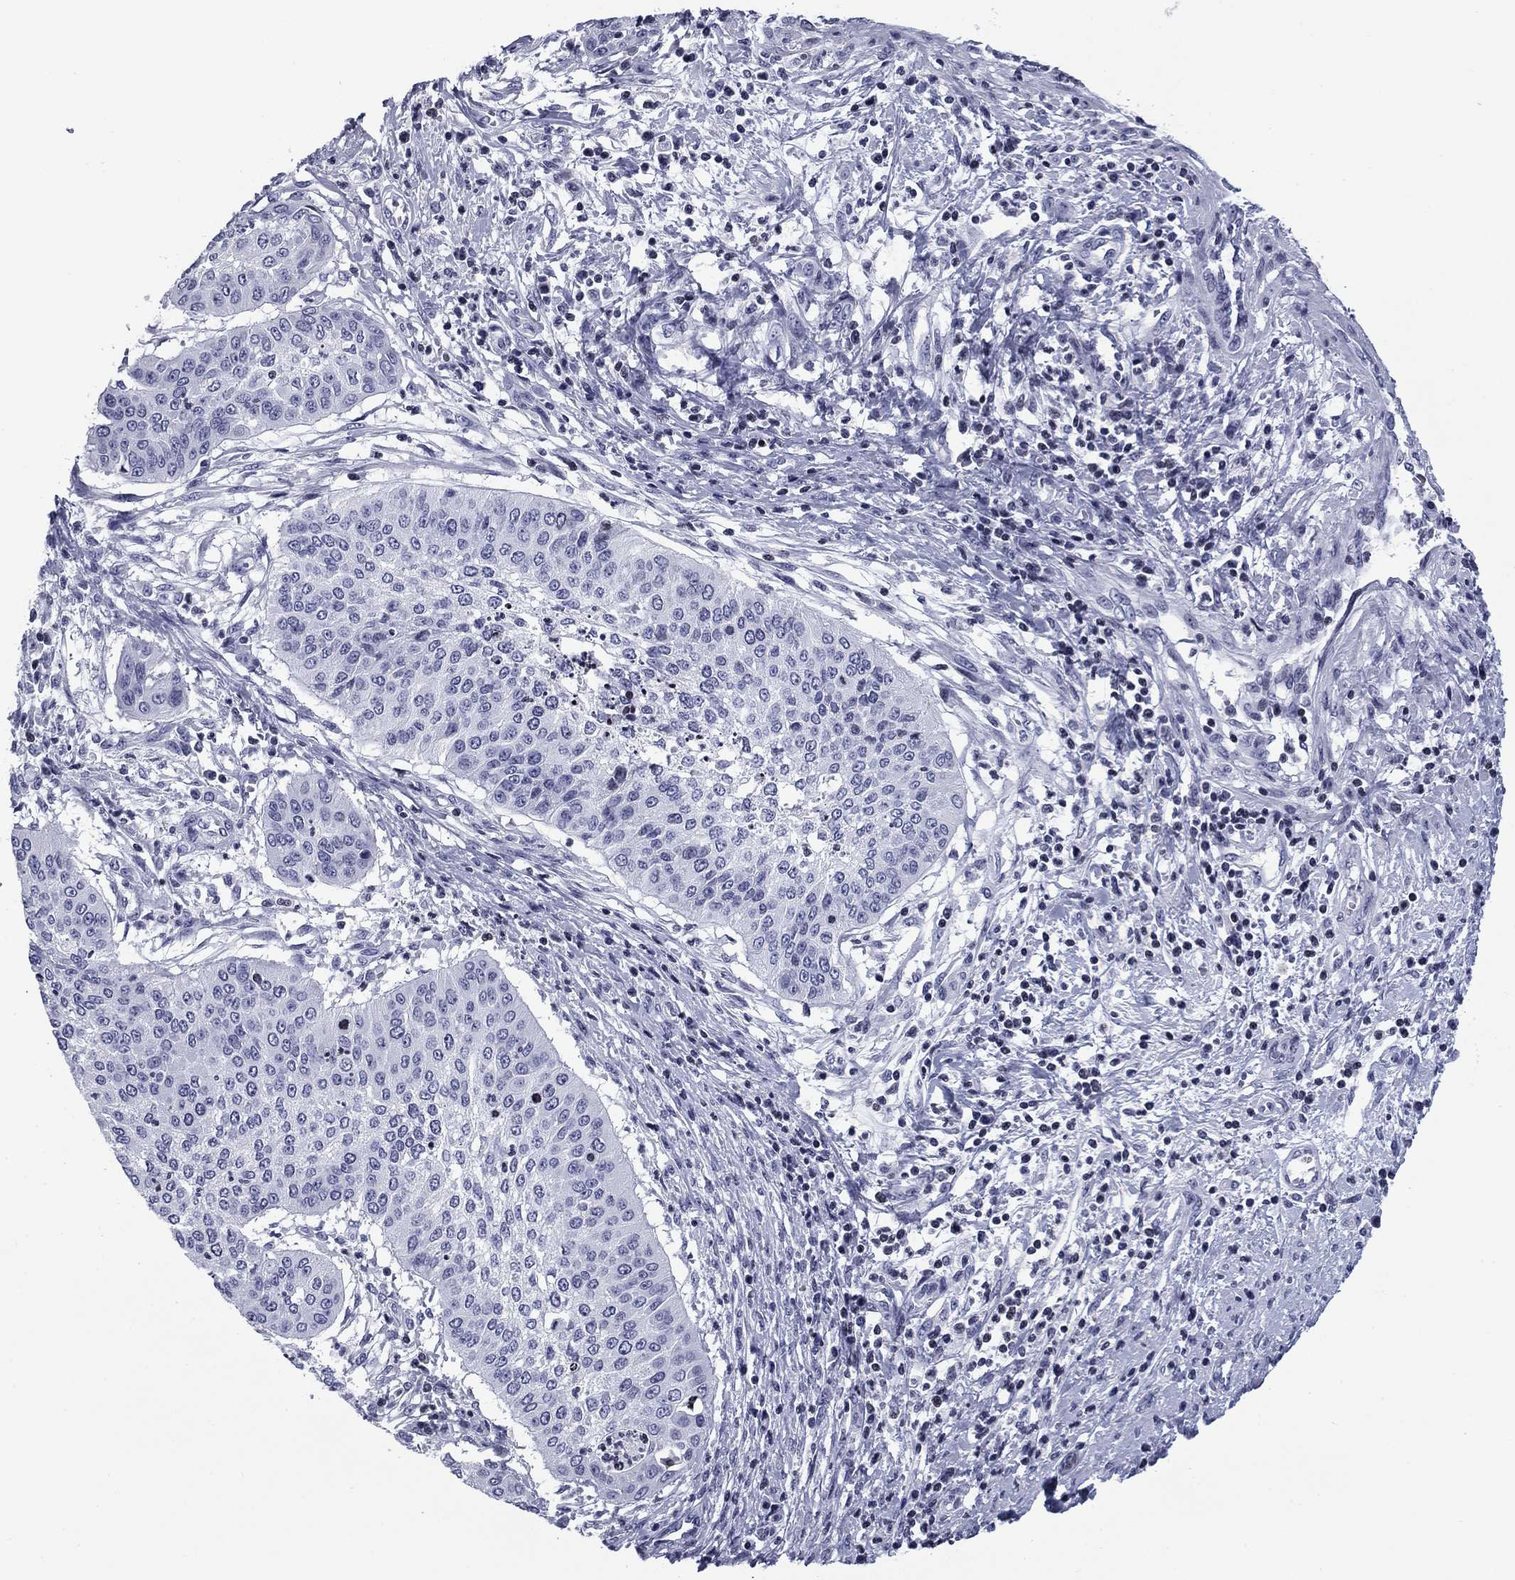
{"staining": {"intensity": "negative", "quantity": "none", "location": "none"}, "tissue": "cervical cancer", "cell_type": "Tumor cells", "image_type": "cancer", "snomed": [{"axis": "morphology", "description": "Normal tissue, NOS"}, {"axis": "morphology", "description": "Squamous cell carcinoma, NOS"}, {"axis": "topography", "description": "Cervix"}], "caption": "The image displays no staining of tumor cells in squamous cell carcinoma (cervical).", "gene": "CCDC144A", "patient": {"sex": "female", "age": 39}}